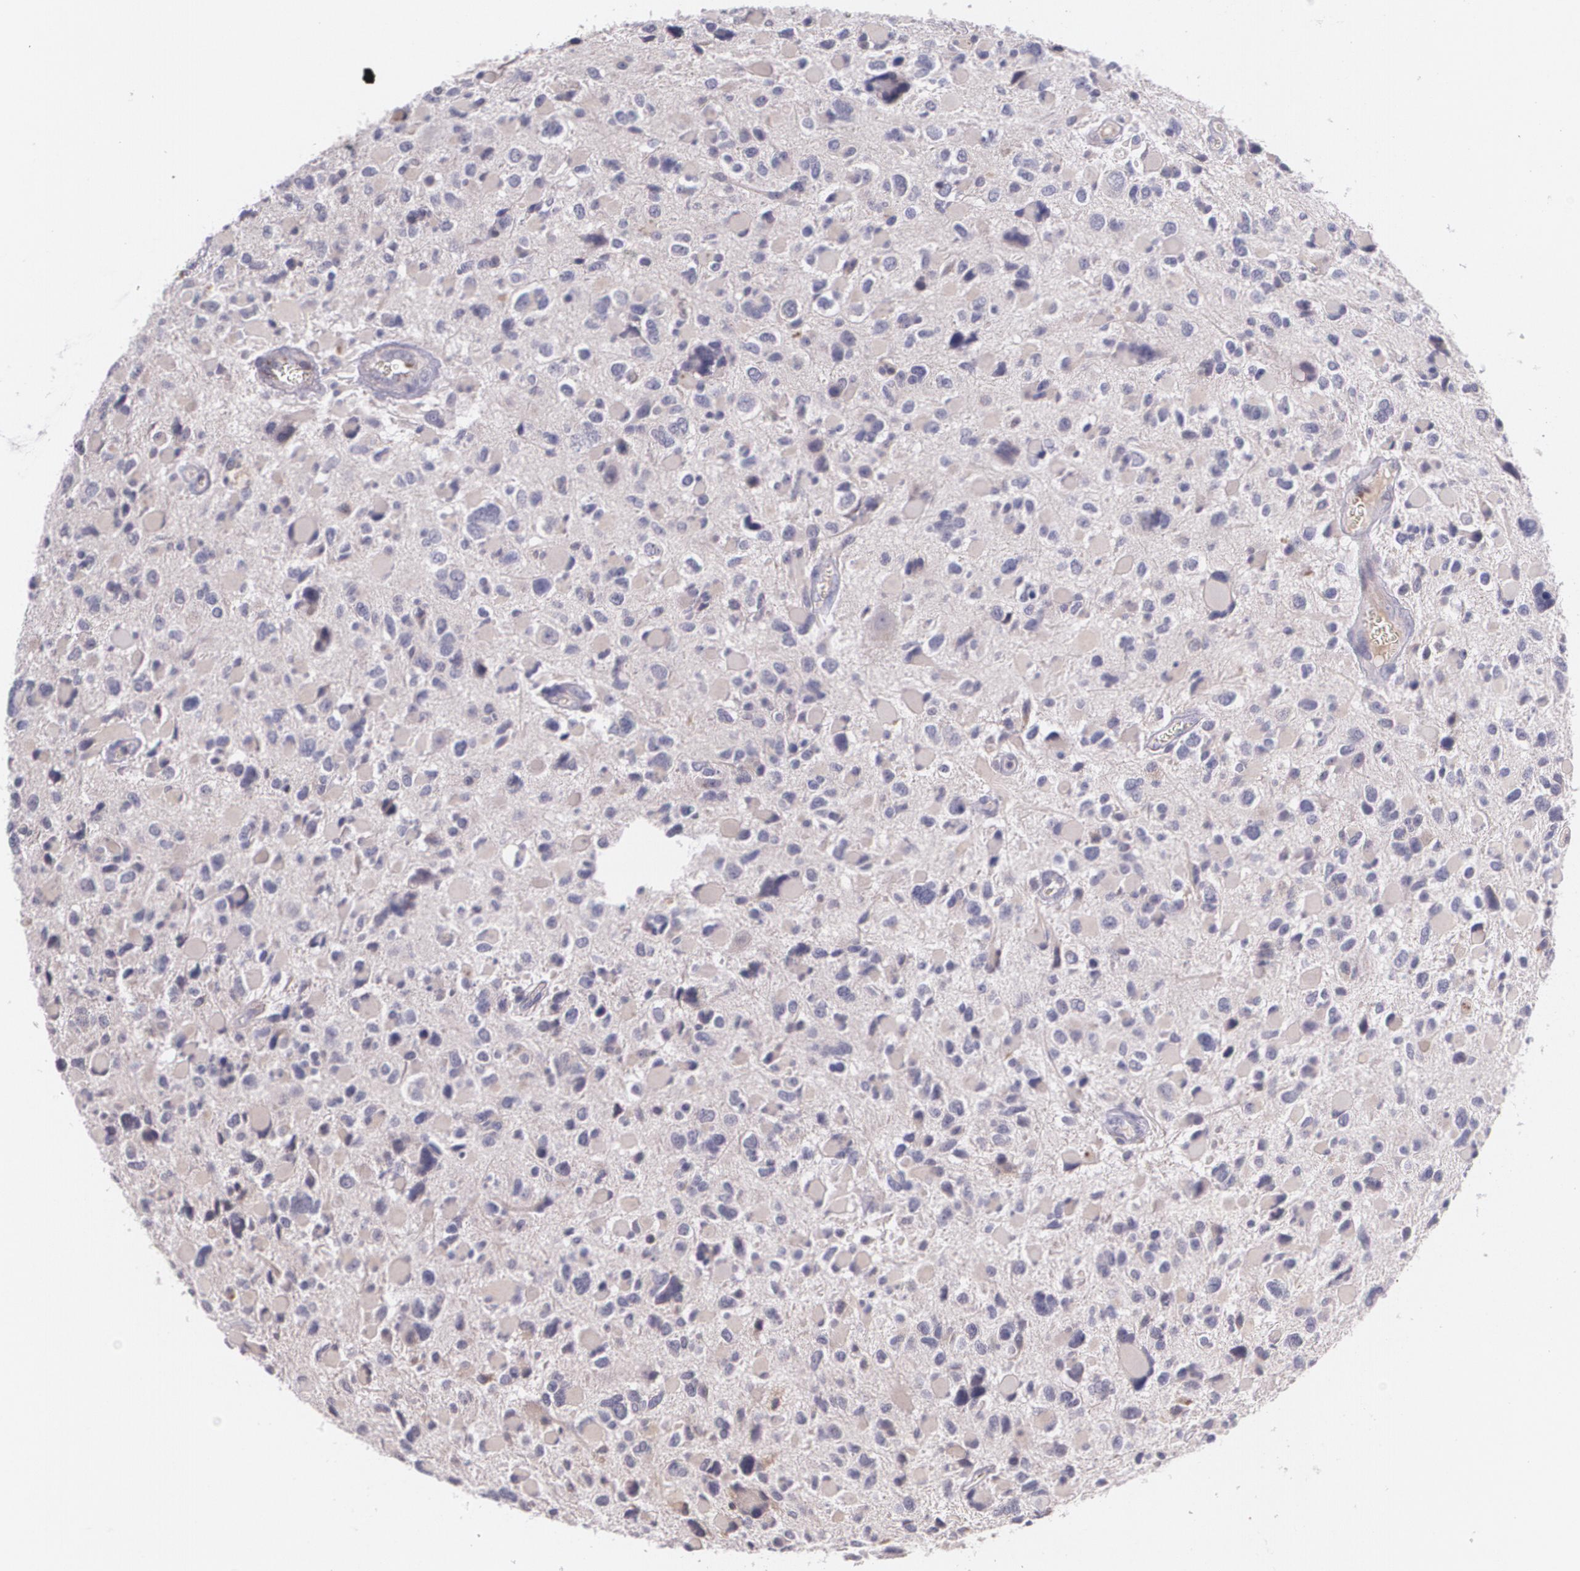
{"staining": {"intensity": "weak", "quantity": ">75%", "location": "cytoplasmic/membranous"}, "tissue": "glioma", "cell_type": "Tumor cells", "image_type": "cancer", "snomed": [{"axis": "morphology", "description": "Glioma, malignant, High grade"}, {"axis": "topography", "description": "Brain"}], "caption": "Human glioma stained with a protein marker displays weak staining in tumor cells.", "gene": "TM4SF1", "patient": {"sex": "female", "age": 37}}